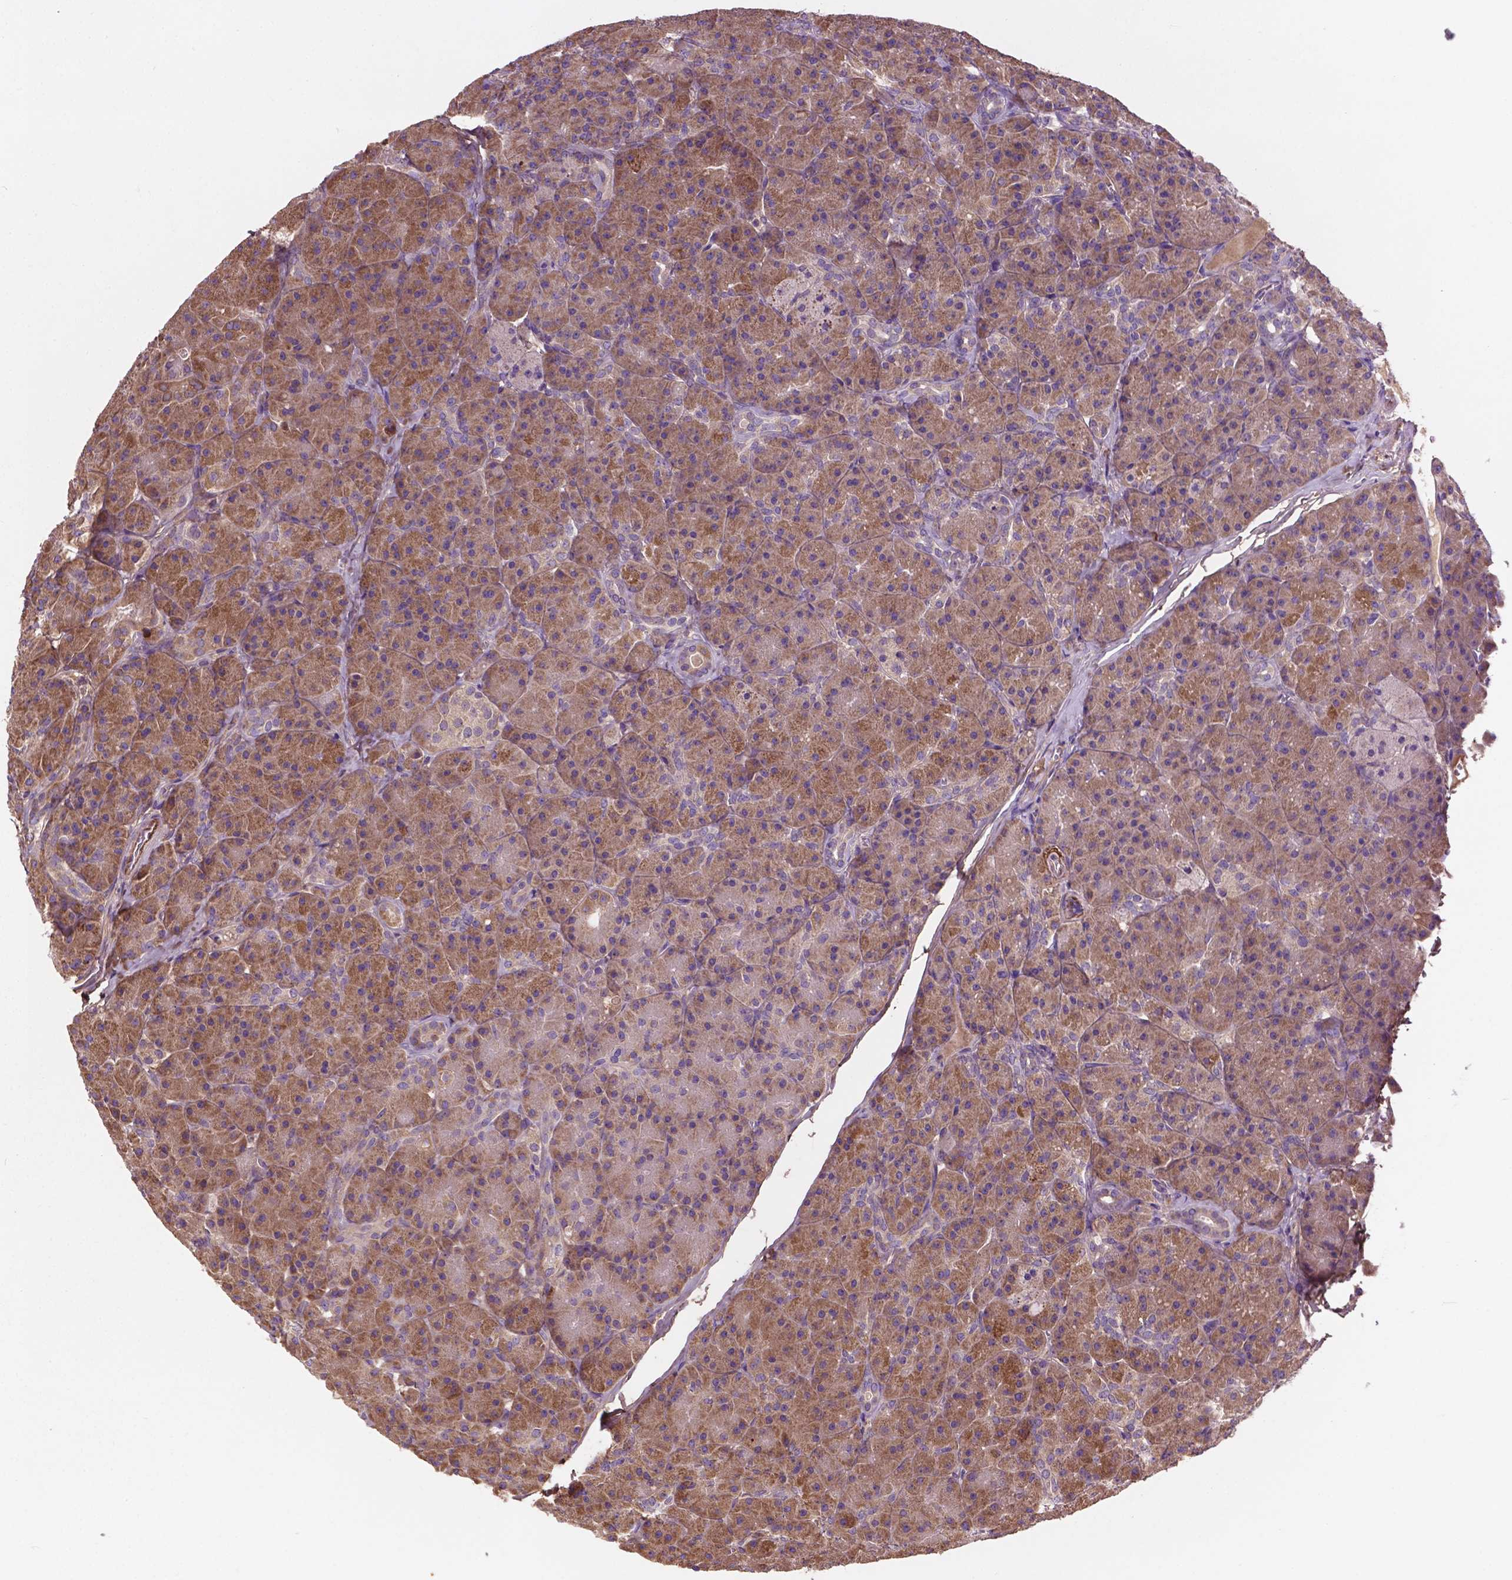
{"staining": {"intensity": "moderate", "quantity": ">75%", "location": "cytoplasmic/membranous"}, "tissue": "pancreas", "cell_type": "Exocrine glandular cells", "image_type": "normal", "snomed": [{"axis": "morphology", "description": "Normal tissue, NOS"}, {"axis": "topography", "description": "Pancreas"}], "caption": "Protein expression analysis of normal pancreas reveals moderate cytoplasmic/membranous positivity in about >75% of exocrine glandular cells.", "gene": "GJA9", "patient": {"sex": "male", "age": 57}}